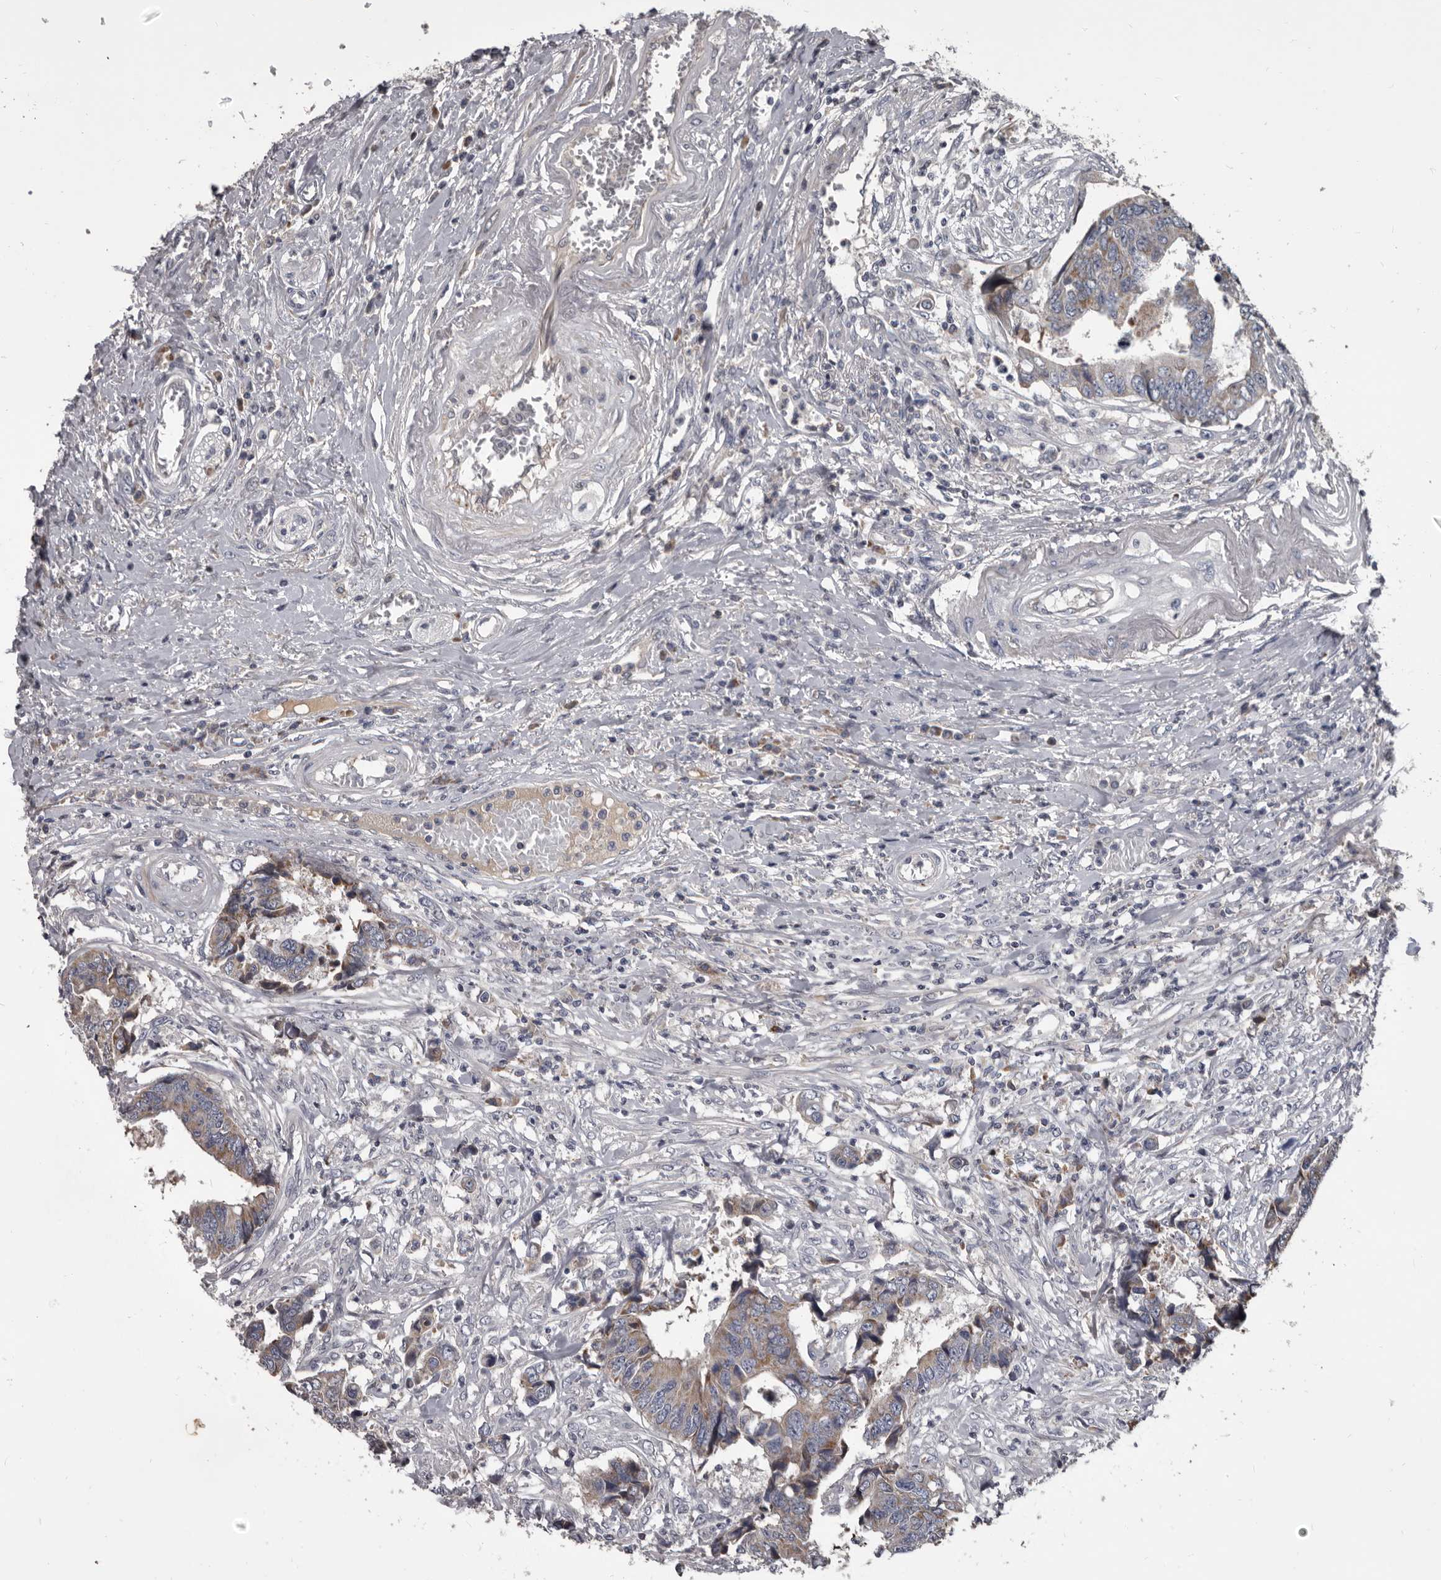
{"staining": {"intensity": "moderate", "quantity": "25%-75%", "location": "cytoplasmic/membranous"}, "tissue": "colorectal cancer", "cell_type": "Tumor cells", "image_type": "cancer", "snomed": [{"axis": "morphology", "description": "Adenocarcinoma, NOS"}, {"axis": "topography", "description": "Rectum"}], "caption": "The image displays immunohistochemical staining of colorectal adenocarcinoma. There is moderate cytoplasmic/membranous staining is seen in about 25%-75% of tumor cells.", "gene": "ALDH5A1", "patient": {"sex": "male", "age": 84}}